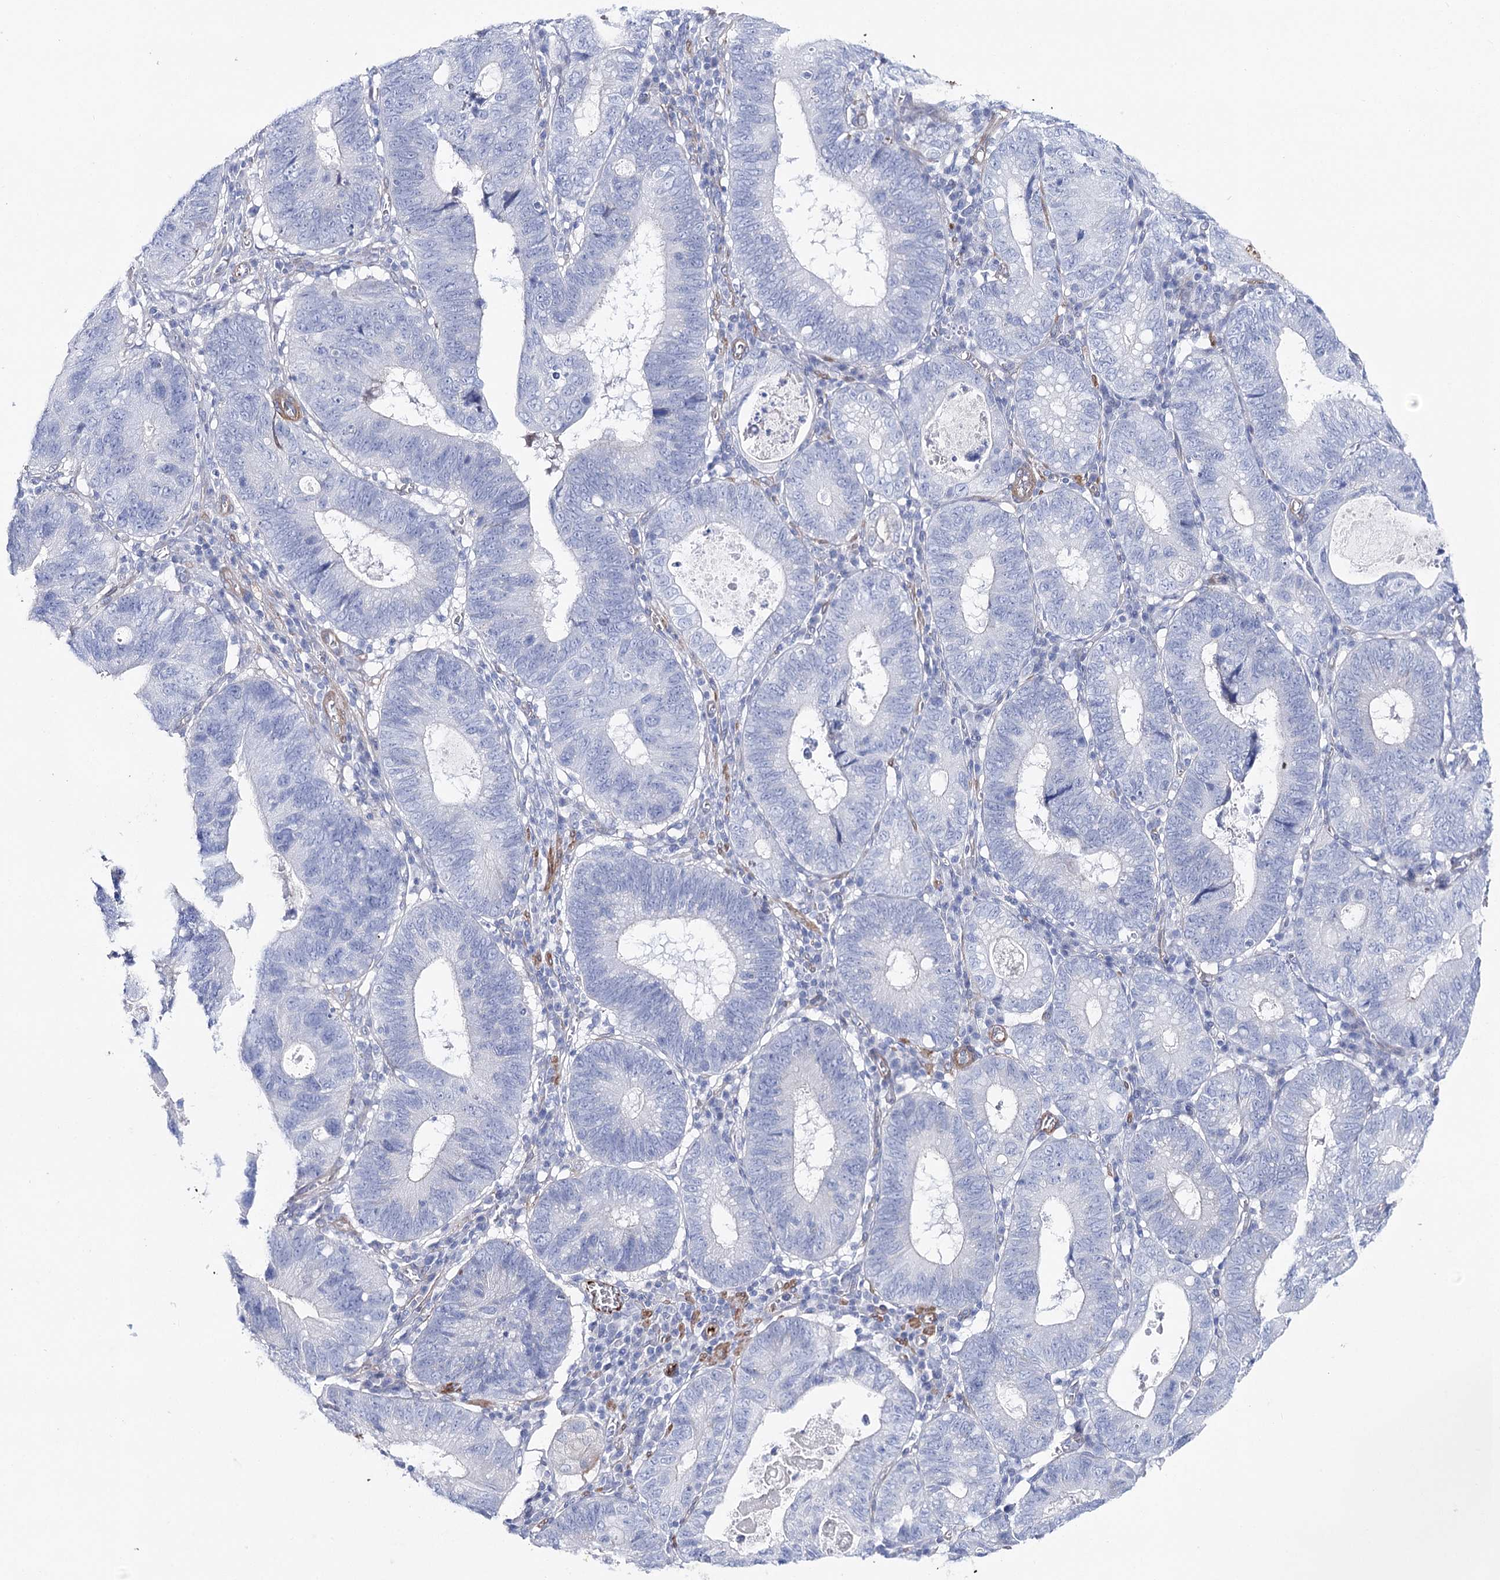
{"staining": {"intensity": "negative", "quantity": "none", "location": "none"}, "tissue": "stomach cancer", "cell_type": "Tumor cells", "image_type": "cancer", "snomed": [{"axis": "morphology", "description": "Adenocarcinoma, NOS"}, {"axis": "topography", "description": "Stomach"}], "caption": "Tumor cells show no significant expression in stomach cancer.", "gene": "ANKRD23", "patient": {"sex": "male", "age": 59}}